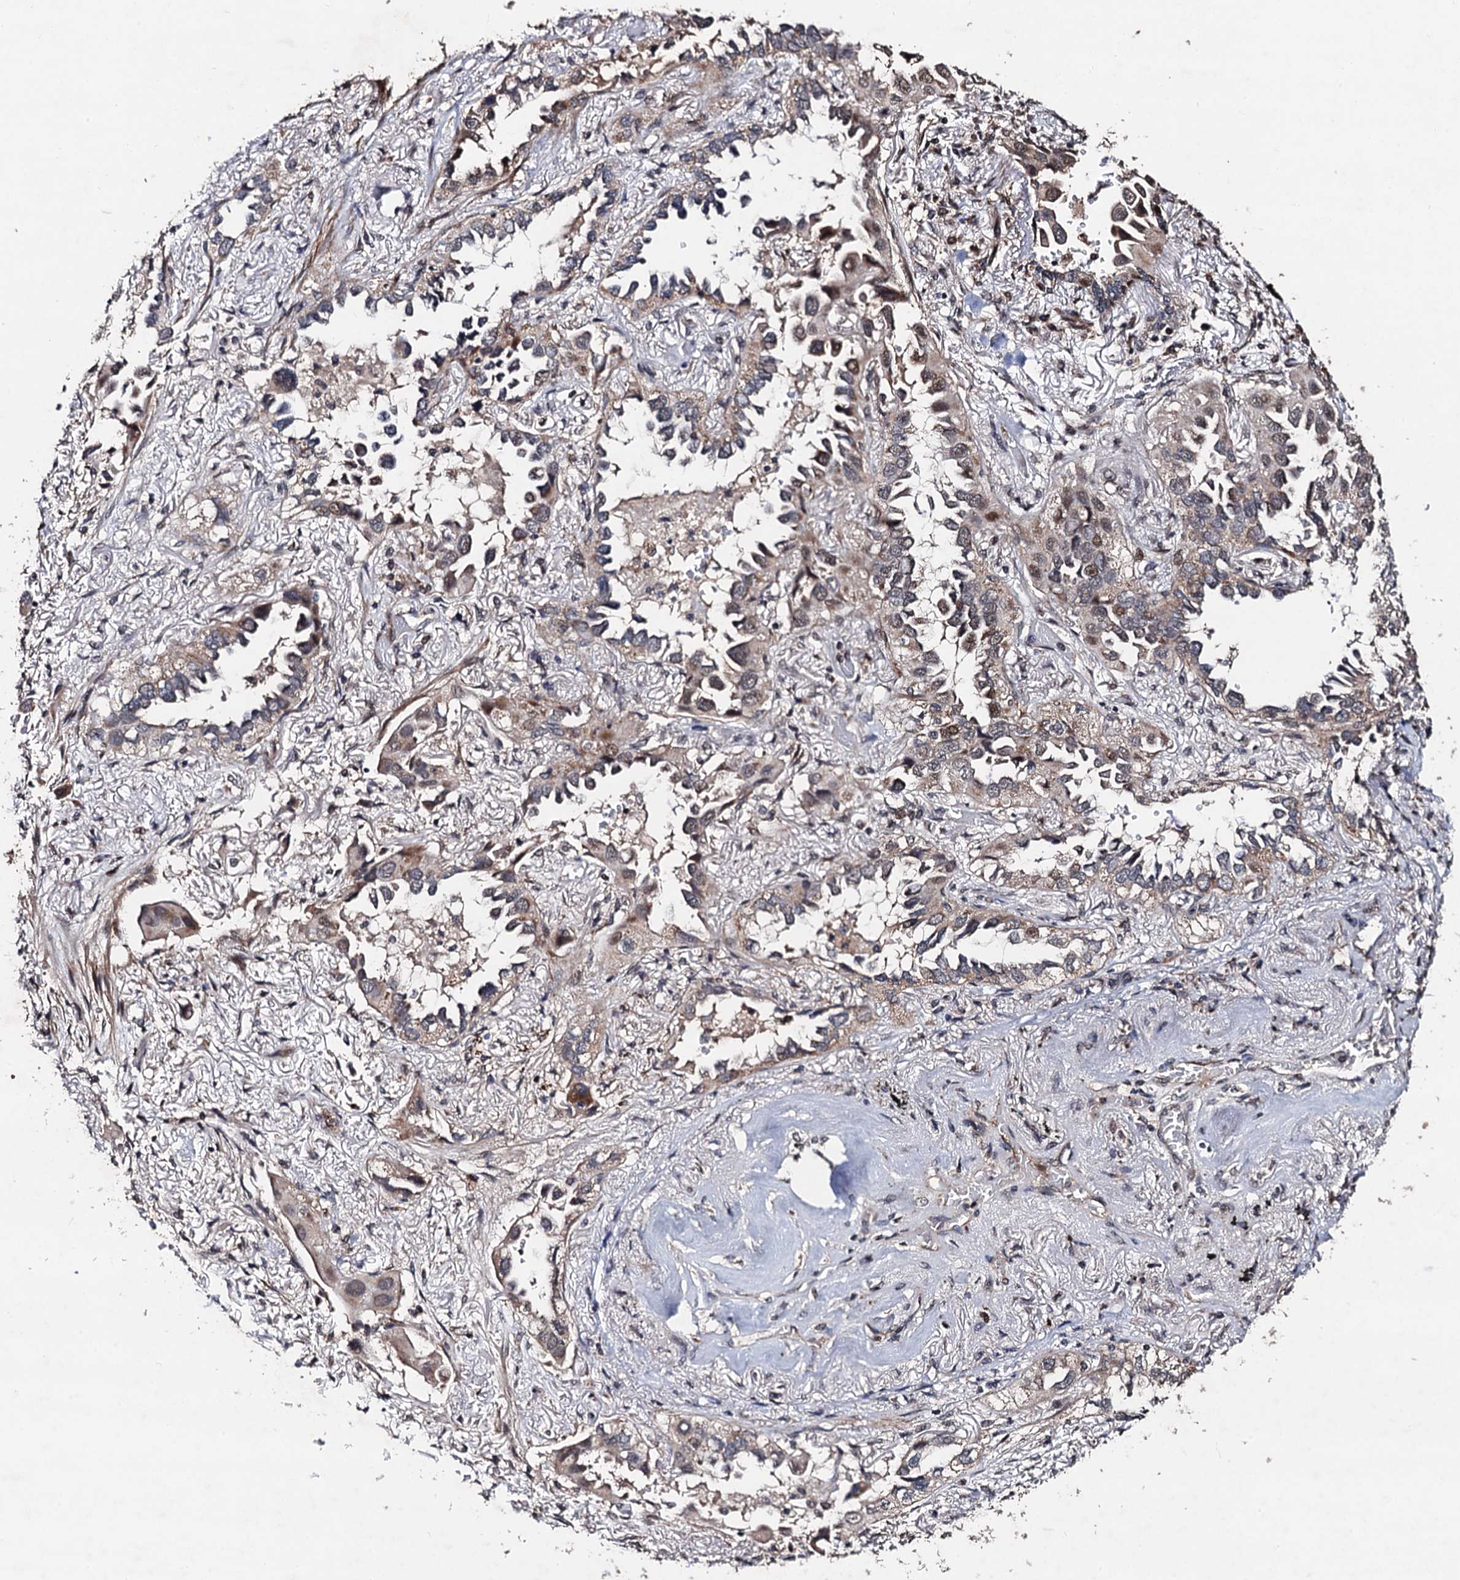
{"staining": {"intensity": "moderate", "quantity": "25%-75%", "location": "cytoplasmic/membranous,nuclear"}, "tissue": "lung cancer", "cell_type": "Tumor cells", "image_type": "cancer", "snomed": [{"axis": "morphology", "description": "Adenocarcinoma, NOS"}, {"axis": "topography", "description": "Lung"}], "caption": "Brown immunohistochemical staining in lung cancer displays moderate cytoplasmic/membranous and nuclear staining in about 25%-75% of tumor cells. The staining is performed using DAB brown chromogen to label protein expression. The nuclei are counter-stained blue using hematoxylin.", "gene": "PPTC7", "patient": {"sex": "female", "age": 76}}